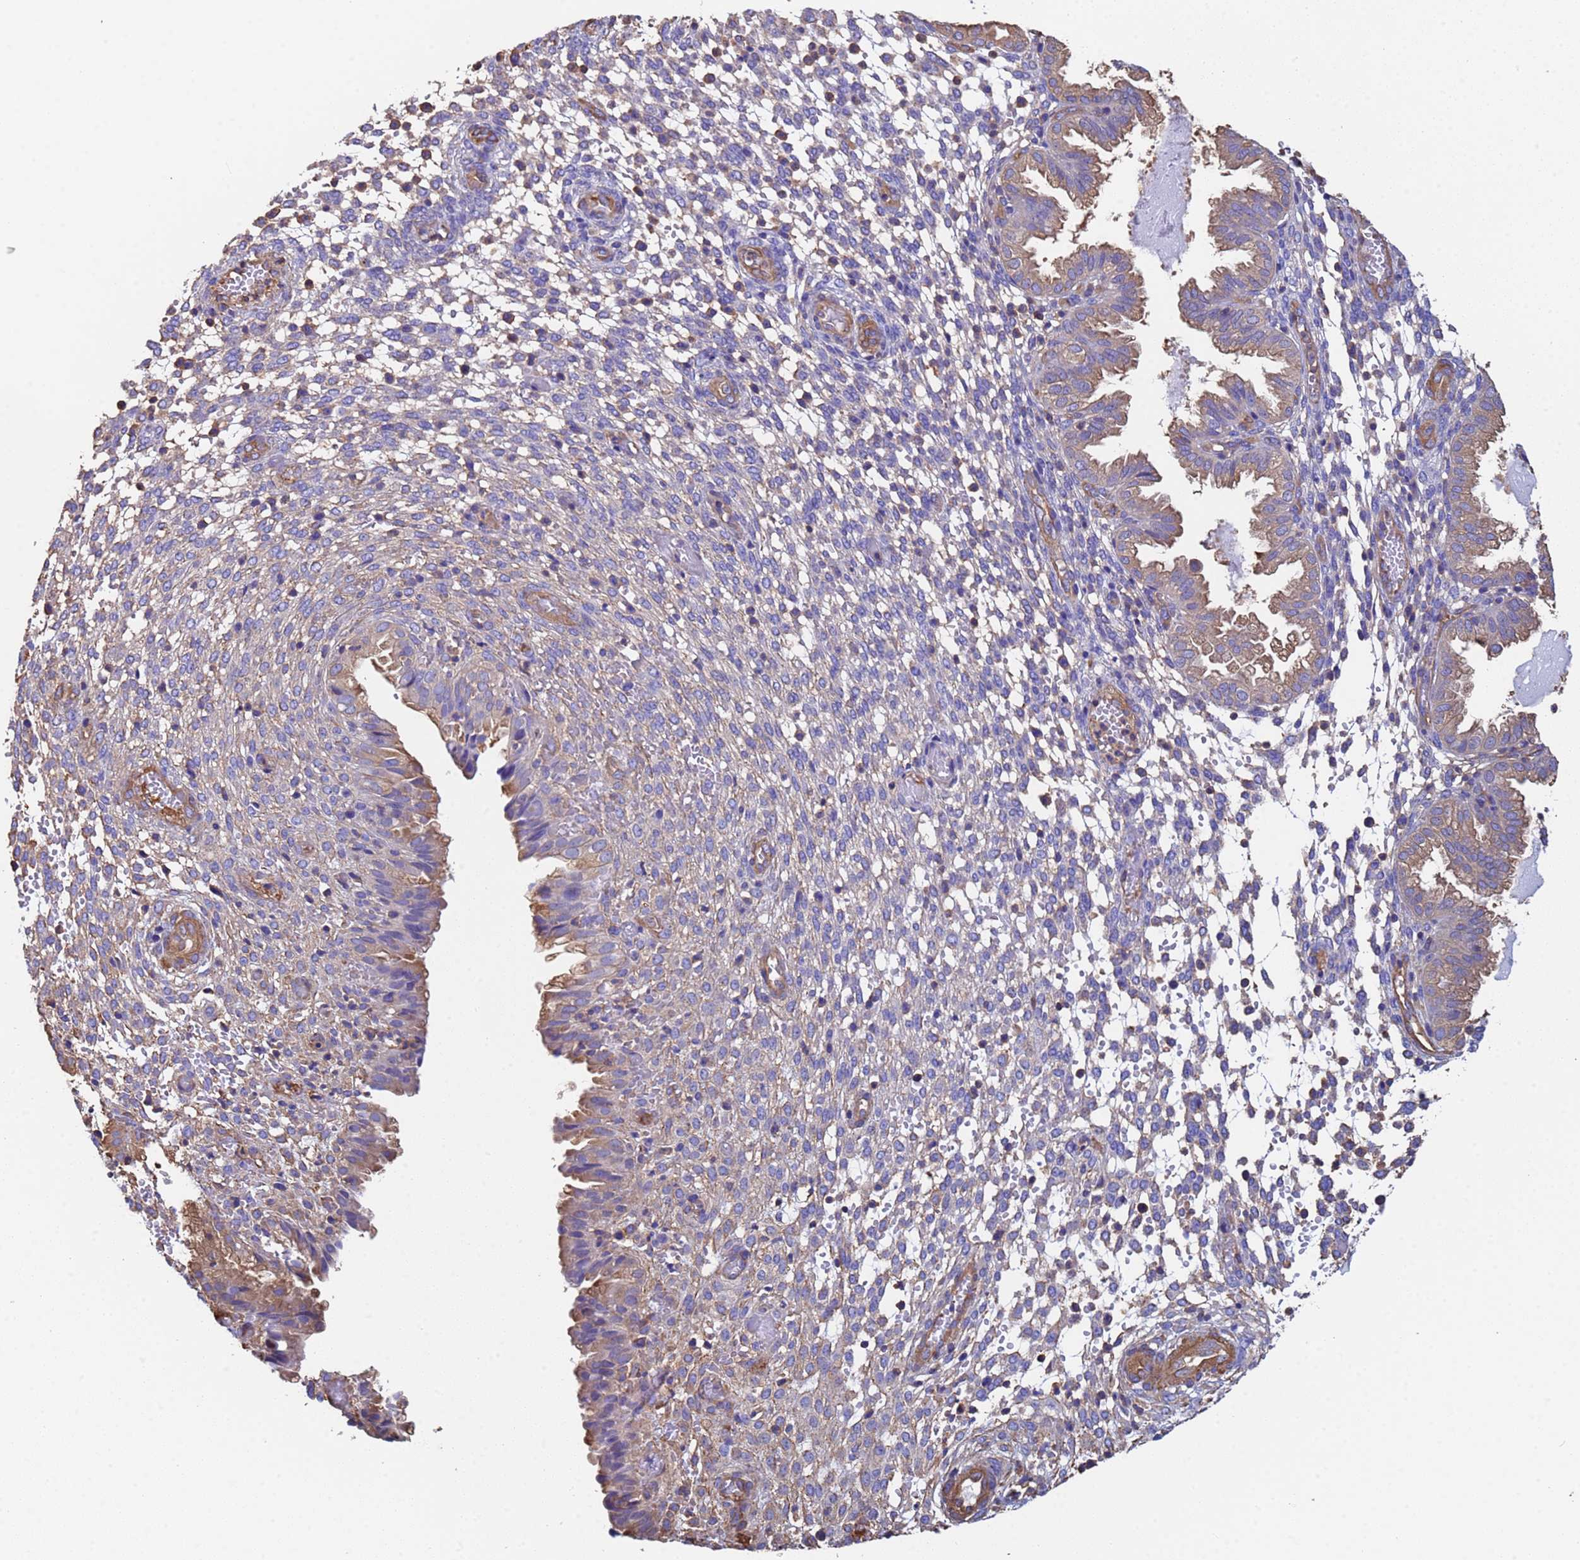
{"staining": {"intensity": "negative", "quantity": "none", "location": "none"}, "tissue": "endometrium", "cell_type": "Cells in endometrial stroma", "image_type": "normal", "snomed": [{"axis": "morphology", "description": "Normal tissue, NOS"}, {"axis": "topography", "description": "Endometrium"}], "caption": "The IHC photomicrograph has no significant expression in cells in endometrial stroma of endometrium.", "gene": "MYL12A", "patient": {"sex": "female", "age": 33}}